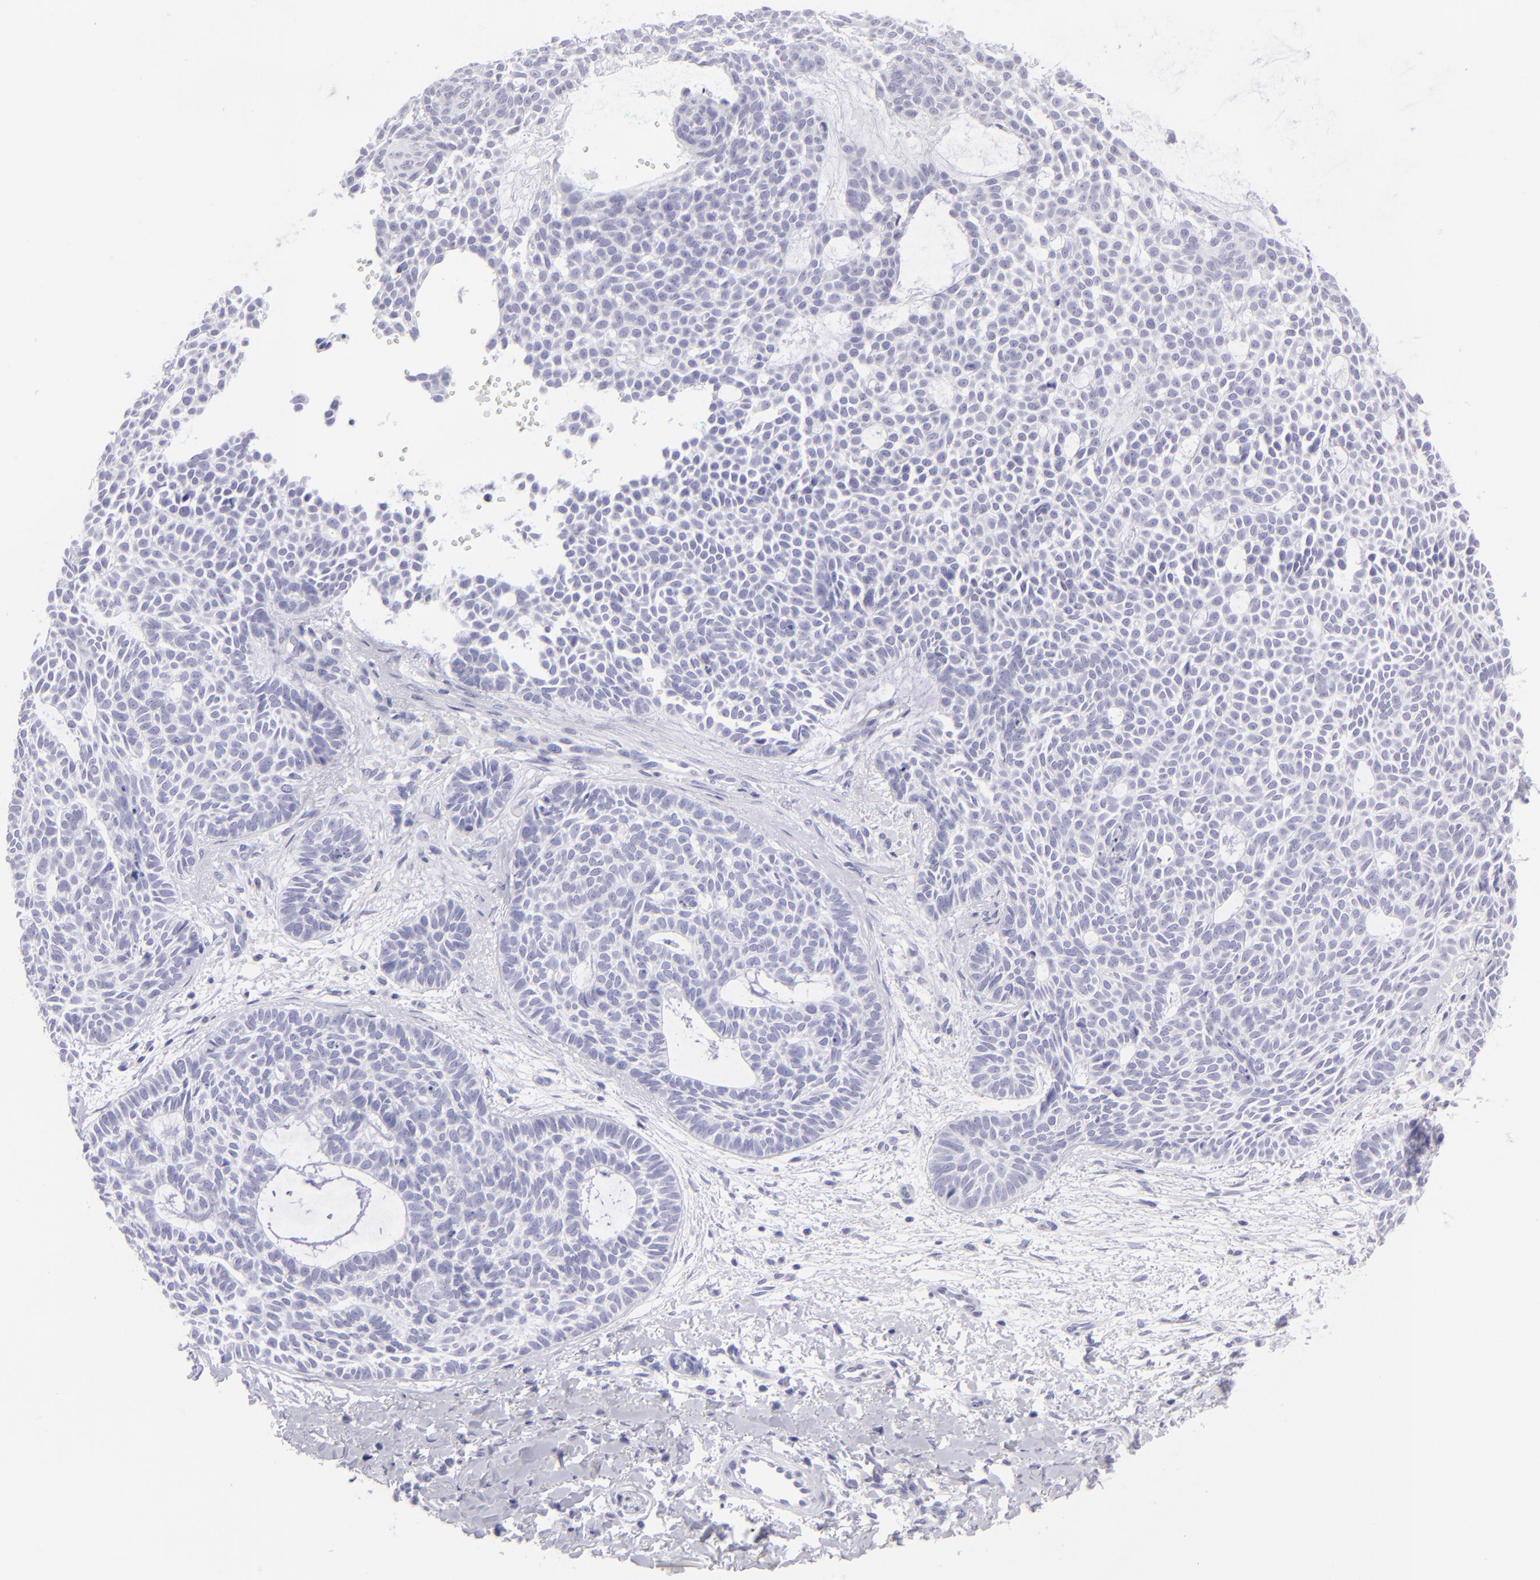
{"staining": {"intensity": "negative", "quantity": "none", "location": "none"}, "tissue": "skin cancer", "cell_type": "Tumor cells", "image_type": "cancer", "snomed": [{"axis": "morphology", "description": "Basal cell carcinoma"}, {"axis": "topography", "description": "Skin"}], "caption": "This is a histopathology image of immunohistochemistry staining of basal cell carcinoma (skin), which shows no expression in tumor cells.", "gene": "SLC1A3", "patient": {"sex": "male", "age": 75}}